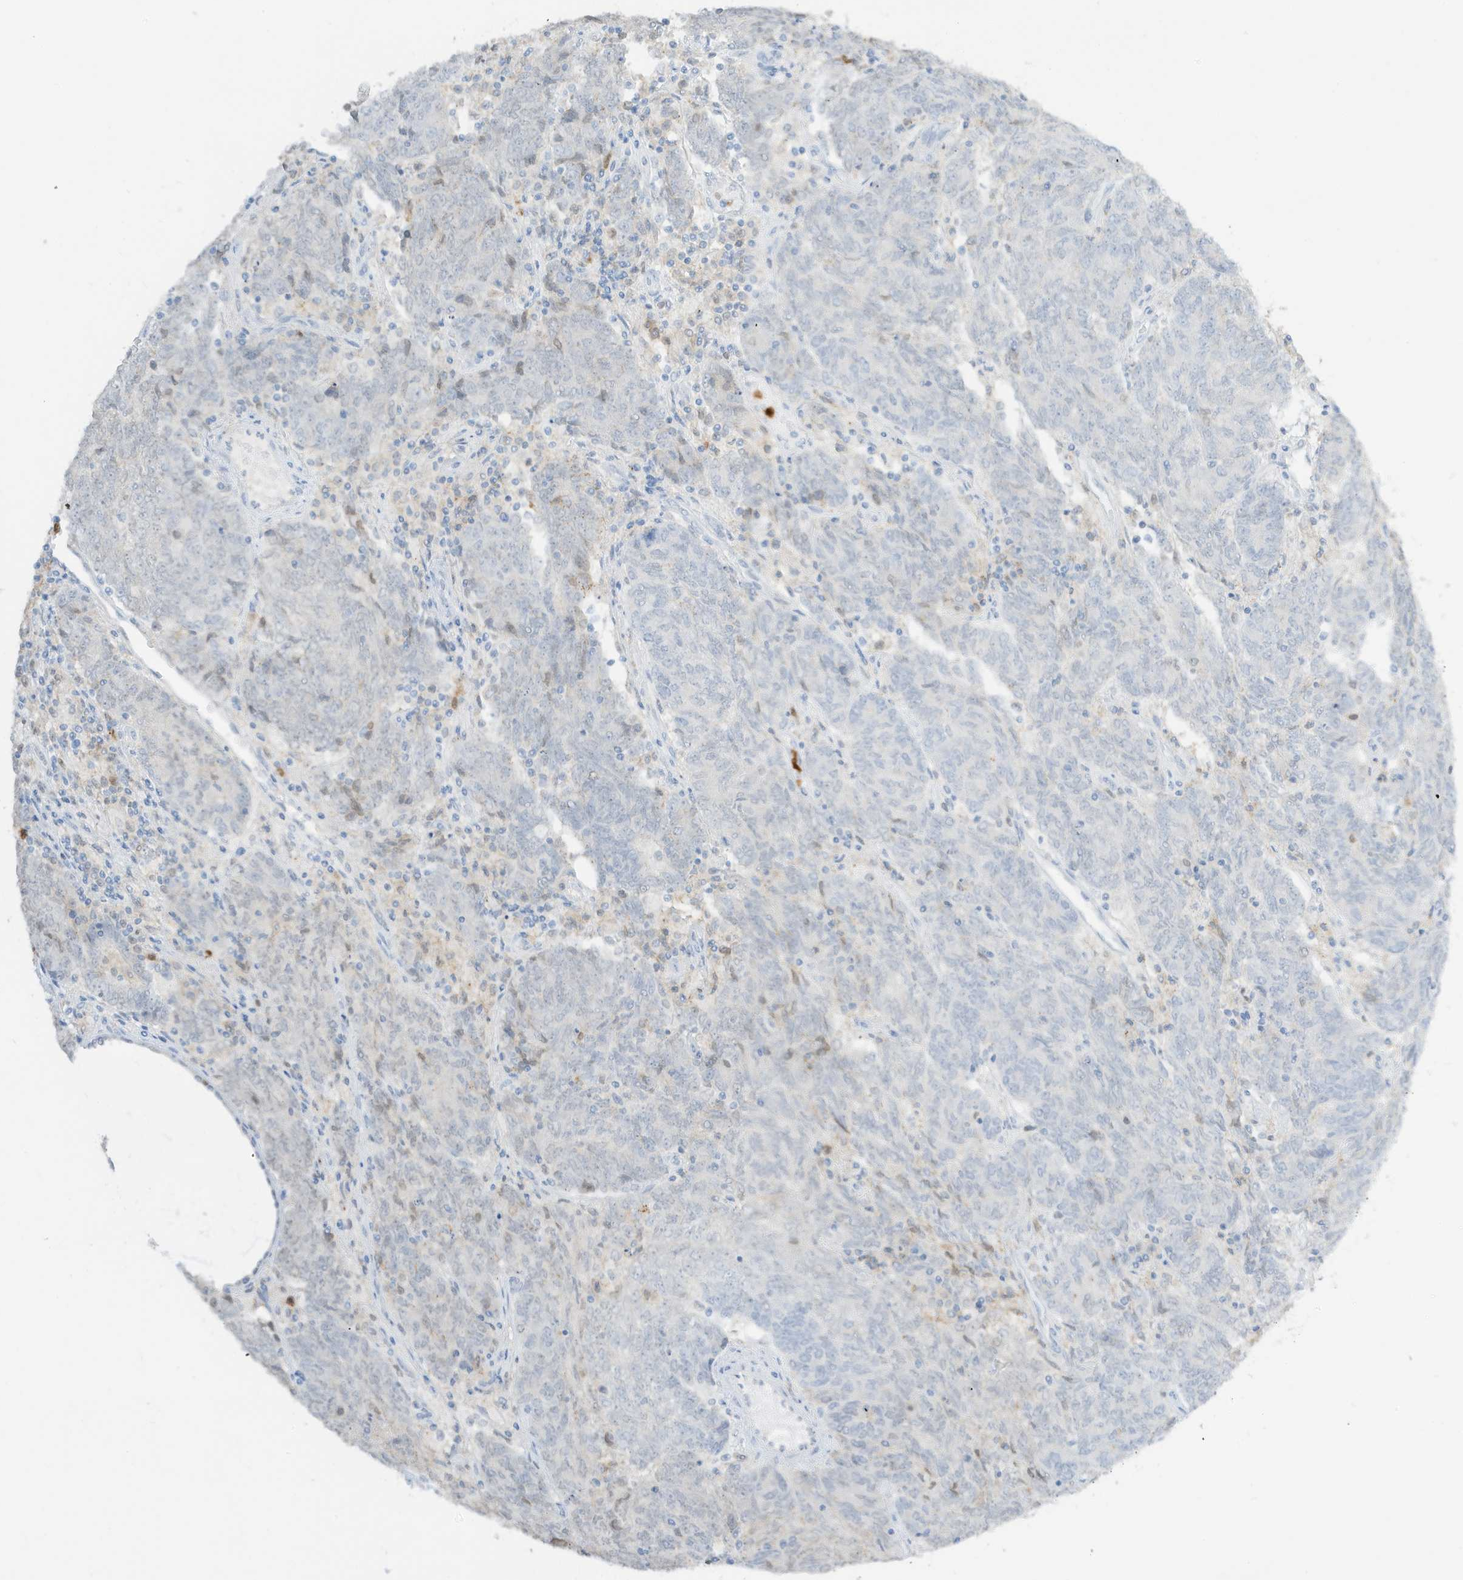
{"staining": {"intensity": "negative", "quantity": "none", "location": "none"}, "tissue": "endometrial cancer", "cell_type": "Tumor cells", "image_type": "cancer", "snomed": [{"axis": "morphology", "description": "Adenocarcinoma, NOS"}, {"axis": "topography", "description": "Endometrium"}], "caption": "A photomicrograph of adenocarcinoma (endometrial) stained for a protein reveals no brown staining in tumor cells.", "gene": "GCA", "patient": {"sex": "female", "age": 80}}